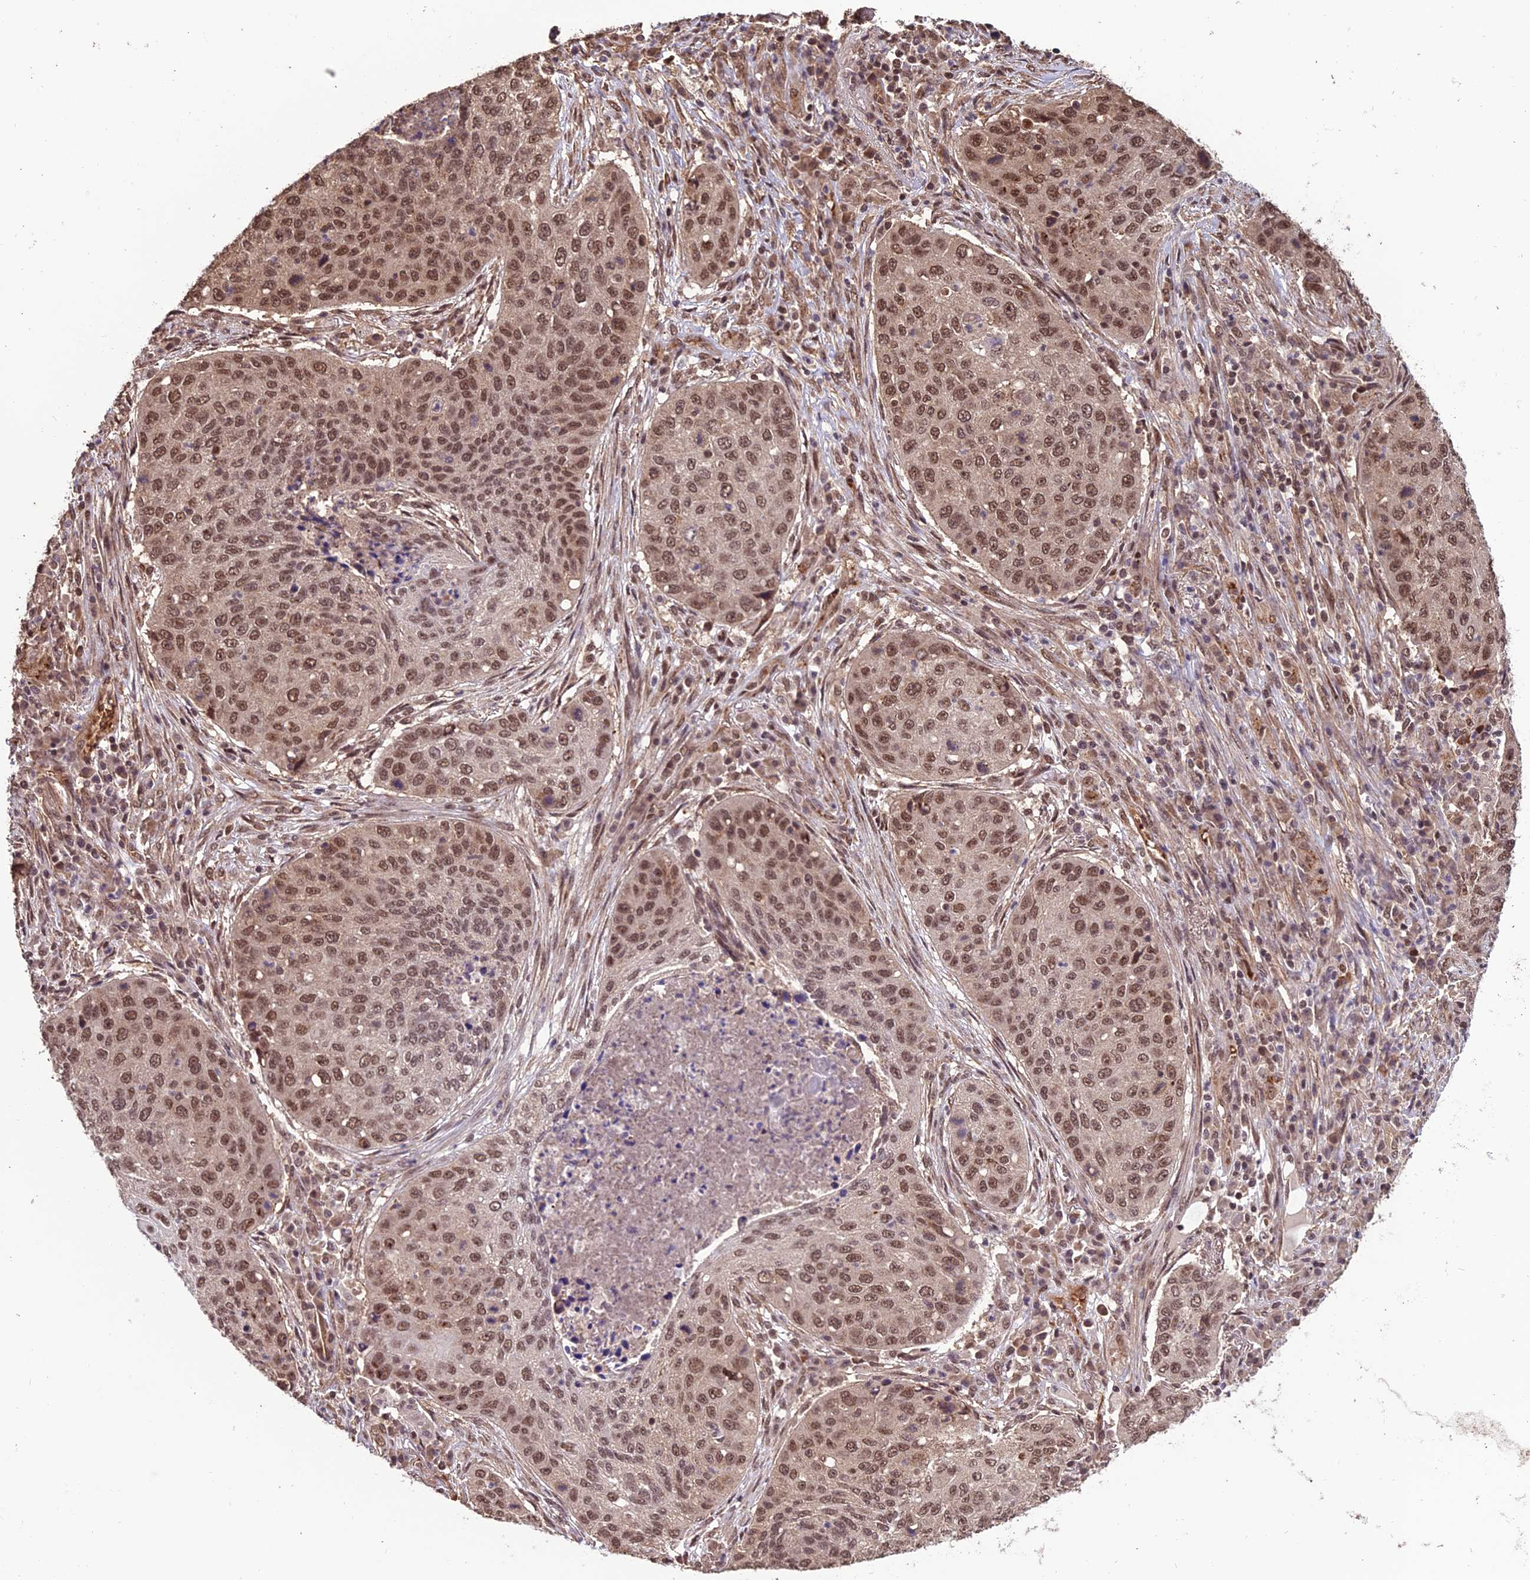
{"staining": {"intensity": "moderate", "quantity": ">75%", "location": "nuclear"}, "tissue": "lung cancer", "cell_type": "Tumor cells", "image_type": "cancer", "snomed": [{"axis": "morphology", "description": "Squamous cell carcinoma, NOS"}, {"axis": "topography", "description": "Lung"}], "caption": "Human lung squamous cell carcinoma stained with a protein marker exhibits moderate staining in tumor cells.", "gene": "CABIN1", "patient": {"sex": "female", "age": 63}}